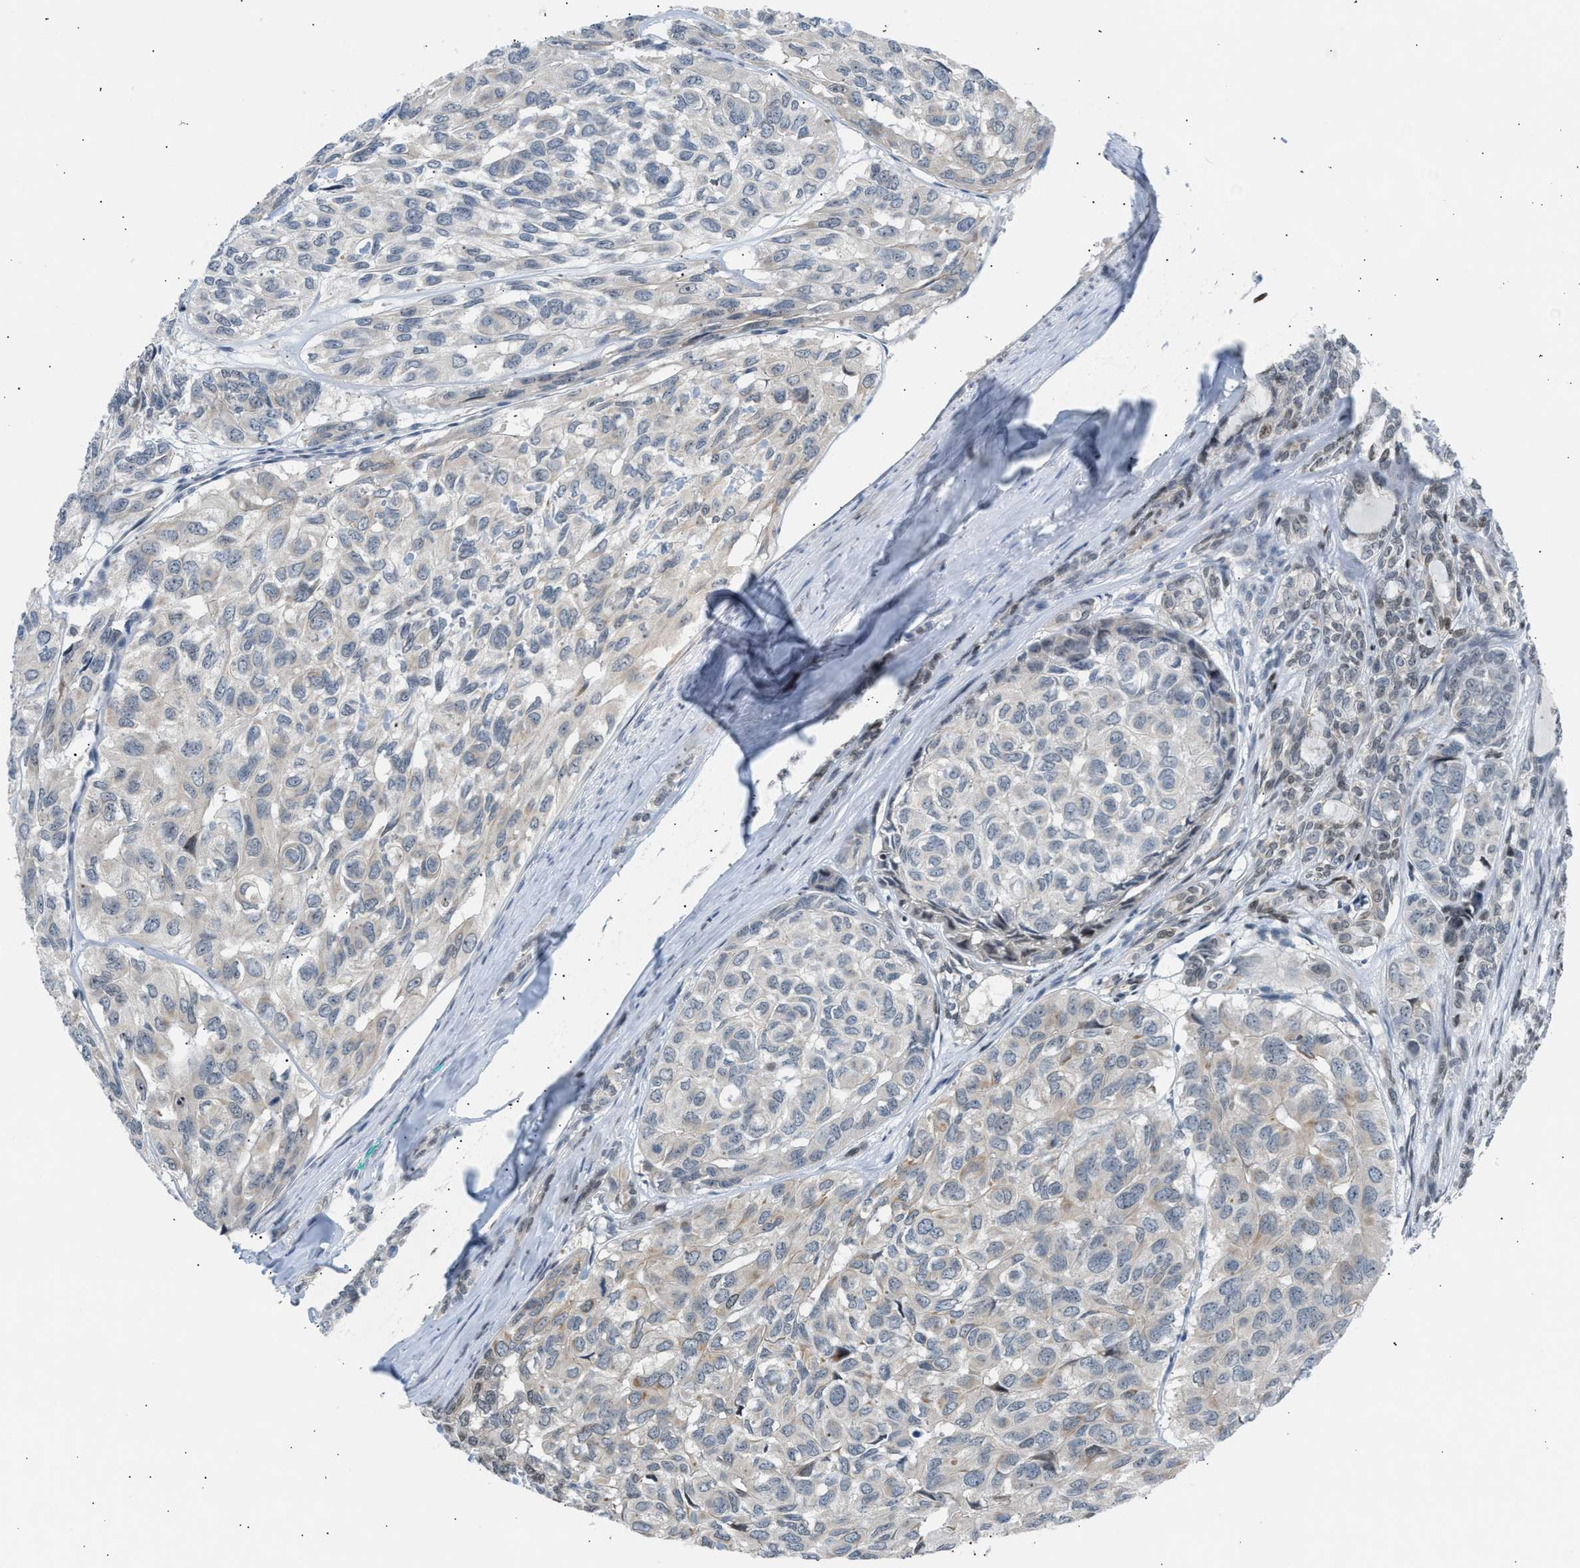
{"staining": {"intensity": "negative", "quantity": "none", "location": "none"}, "tissue": "head and neck cancer", "cell_type": "Tumor cells", "image_type": "cancer", "snomed": [{"axis": "morphology", "description": "Adenocarcinoma, NOS"}, {"axis": "topography", "description": "Salivary gland, NOS"}, {"axis": "topography", "description": "Head-Neck"}], "caption": "IHC of human adenocarcinoma (head and neck) shows no expression in tumor cells.", "gene": "NPS", "patient": {"sex": "female", "age": 76}}